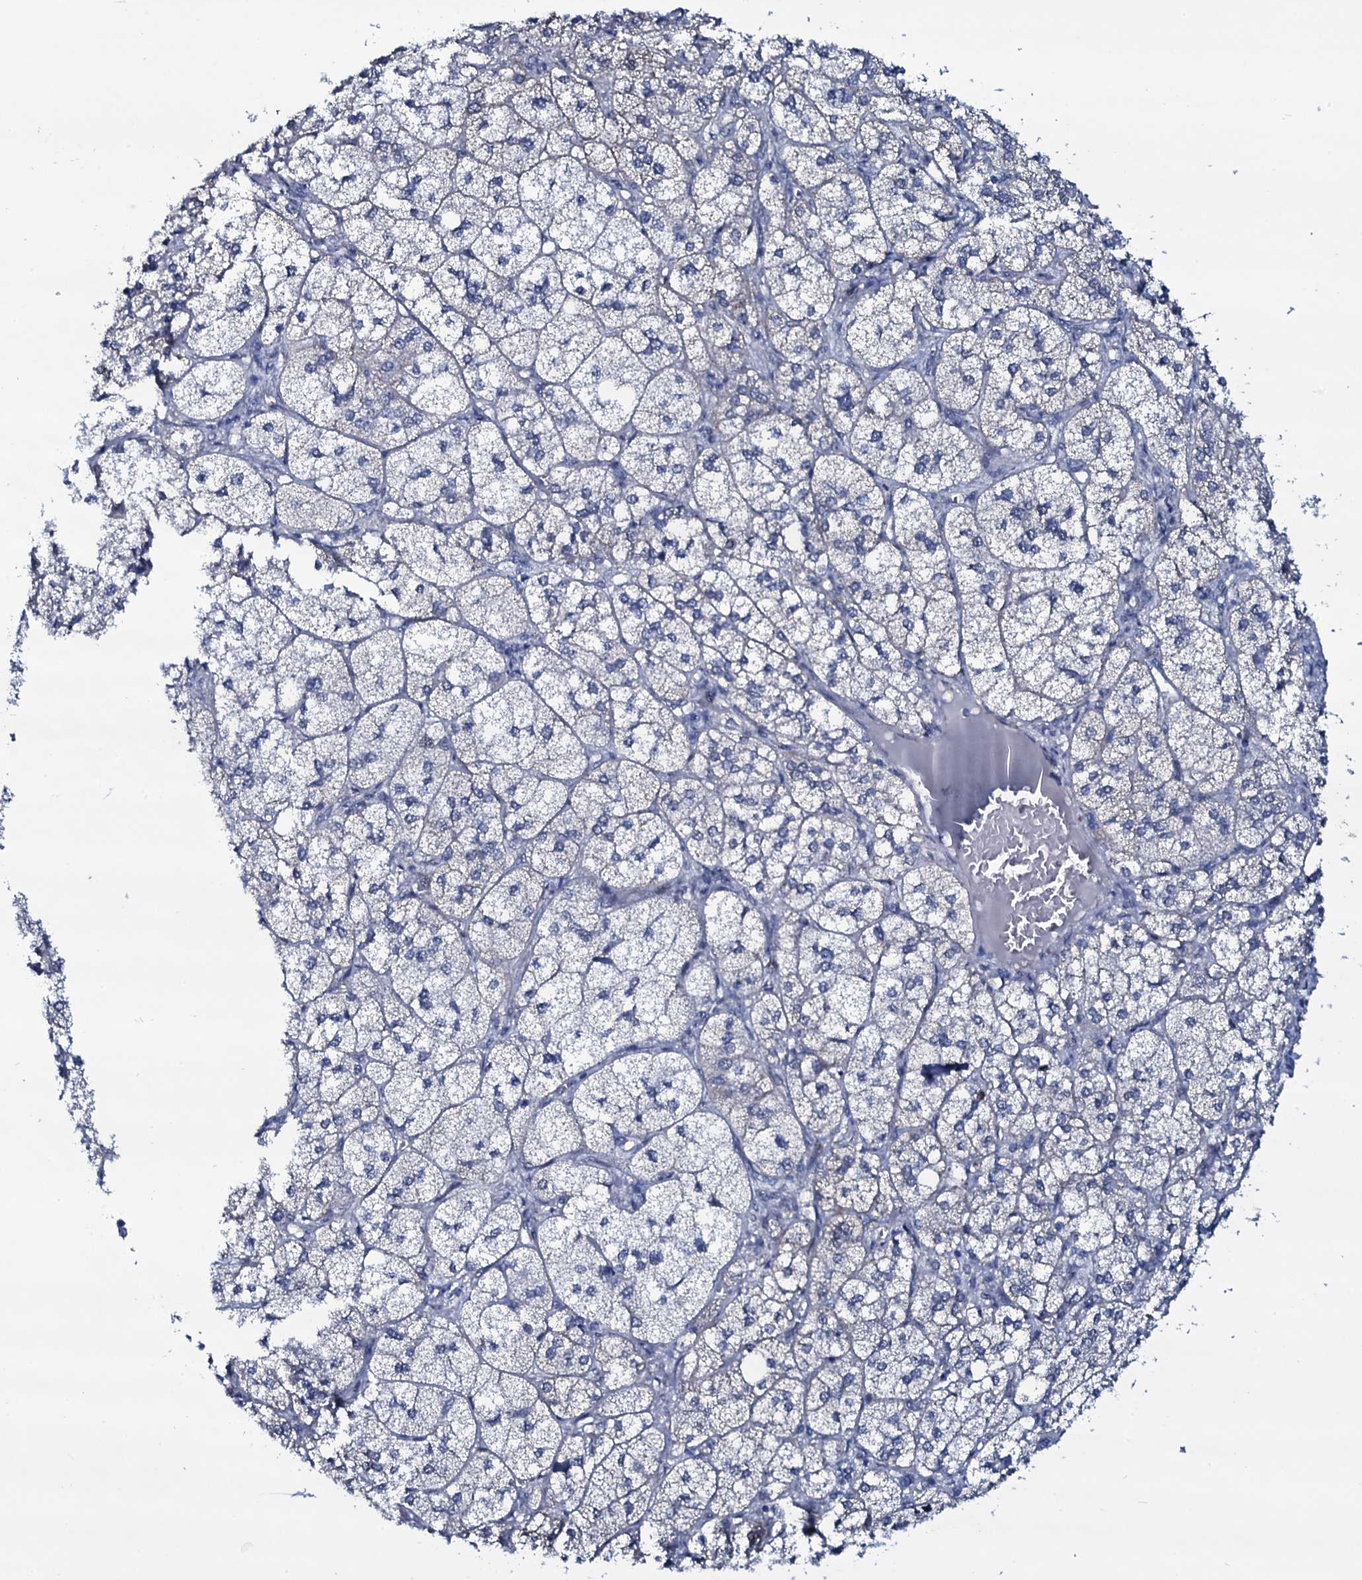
{"staining": {"intensity": "moderate", "quantity": "<25%", "location": "cytoplasmic/membranous"}, "tissue": "adrenal gland", "cell_type": "Glandular cells", "image_type": "normal", "snomed": [{"axis": "morphology", "description": "Normal tissue, NOS"}, {"axis": "topography", "description": "Adrenal gland"}], "caption": "Unremarkable adrenal gland reveals moderate cytoplasmic/membranous positivity in about <25% of glandular cells, visualized by immunohistochemistry.", "gene": "WIPF3", "patient": {"sex": "female", "age": 61}}